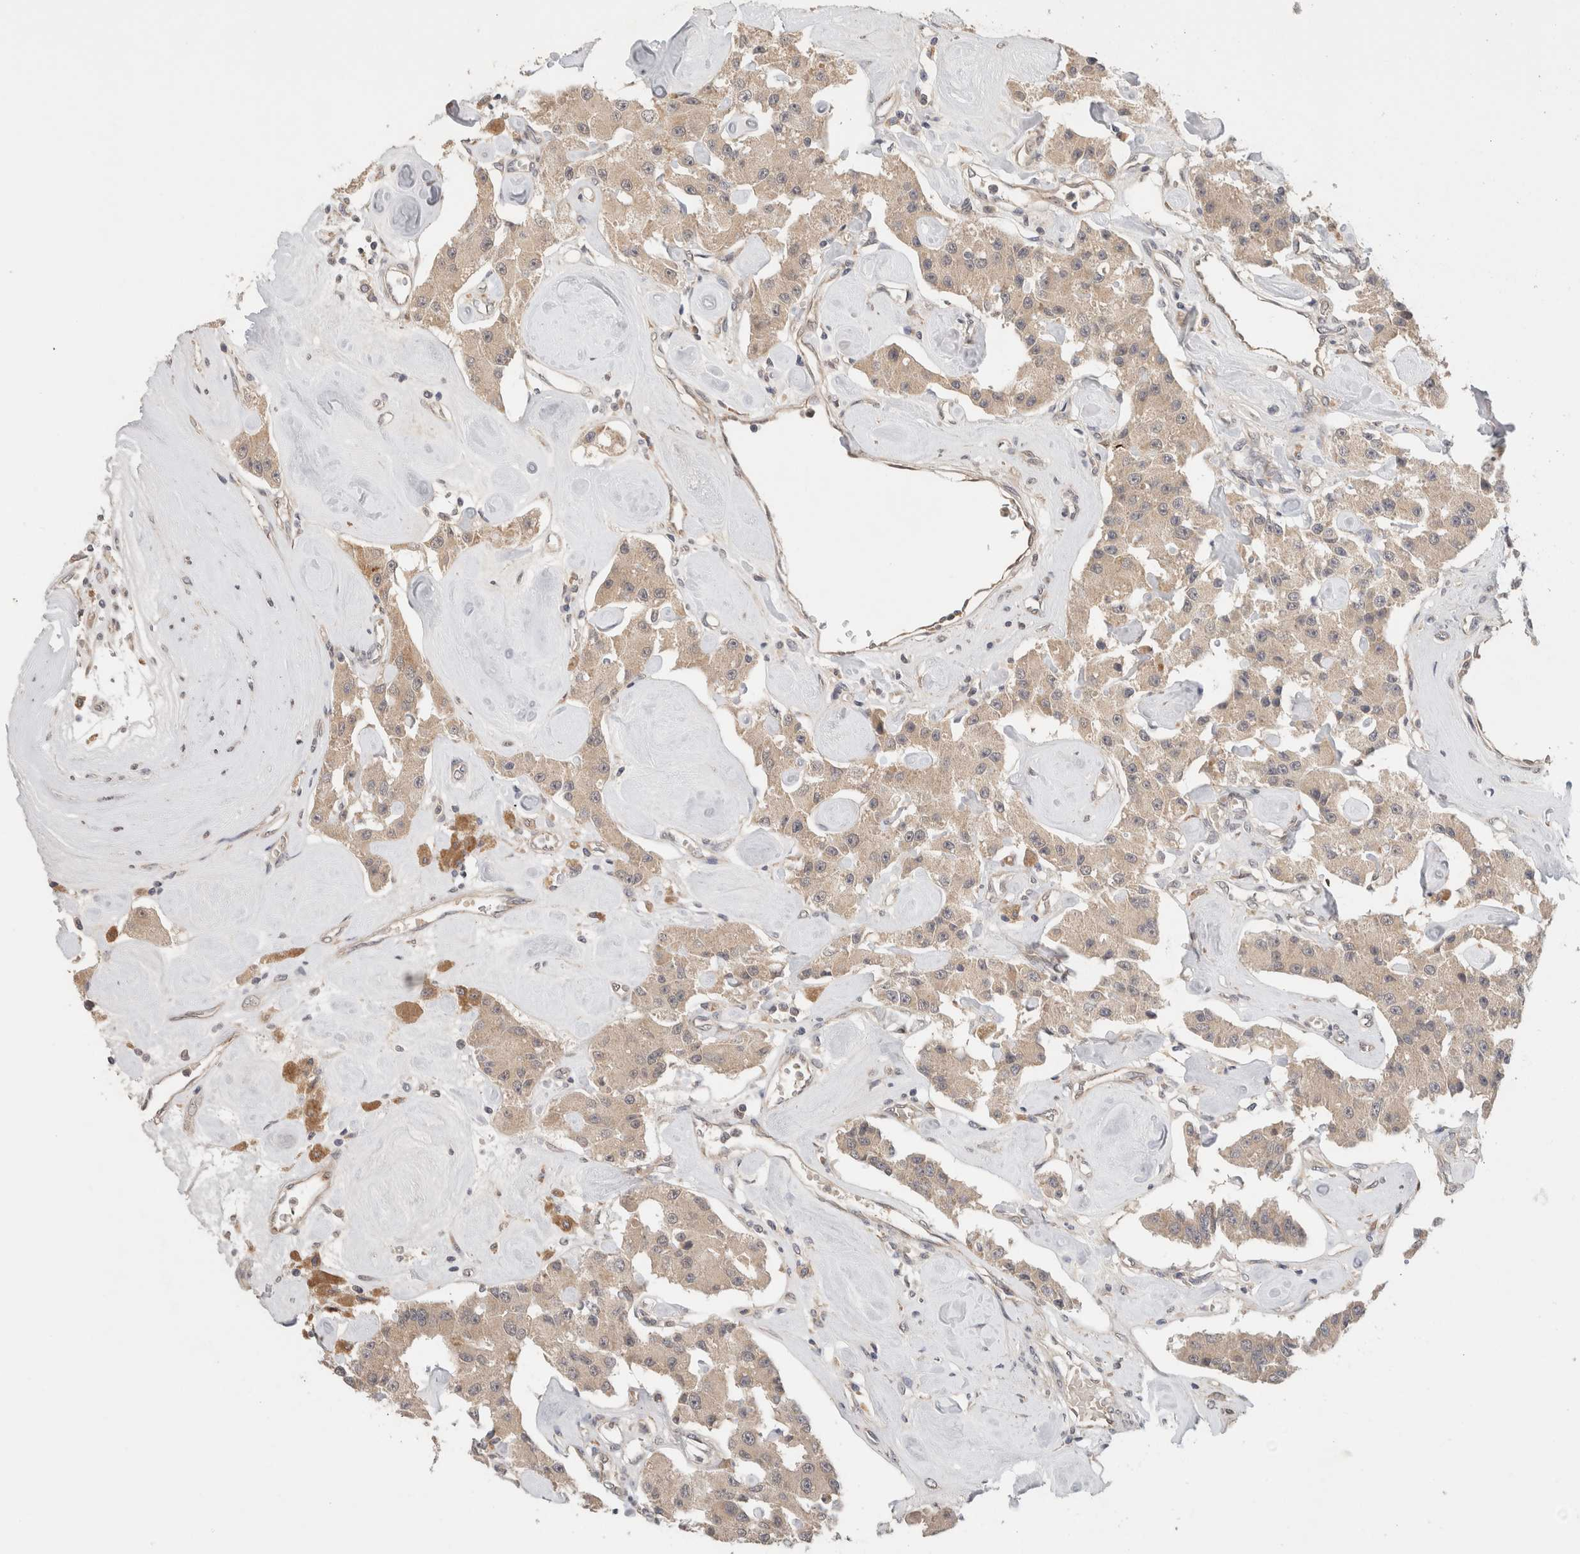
{"staining": {"intensity": "weak", "quantity": ">75%", "location": "cytoplasmic/membranous"}, "tissue": "carcinoid", "cell_type": "Tumor cells", "image_type": "cancer", "snomed": [{"axis": "morphology", "description": "Carcinoid, malignant, NOS"}, {"axis": "topography", "description": "Pancreas"}], "caption": "High-power microscopy captured an IHC histopathology image of carcinoid, revealing weak cytoplasmic/membranous staining in about >75% of tumor cells. Using DAB (brown) and hematoxylin (blue) stains, captured at high magnification using brightfield microscopy.", "gene": "SGK1", "patient": {"sex": "male", "age": 41}}